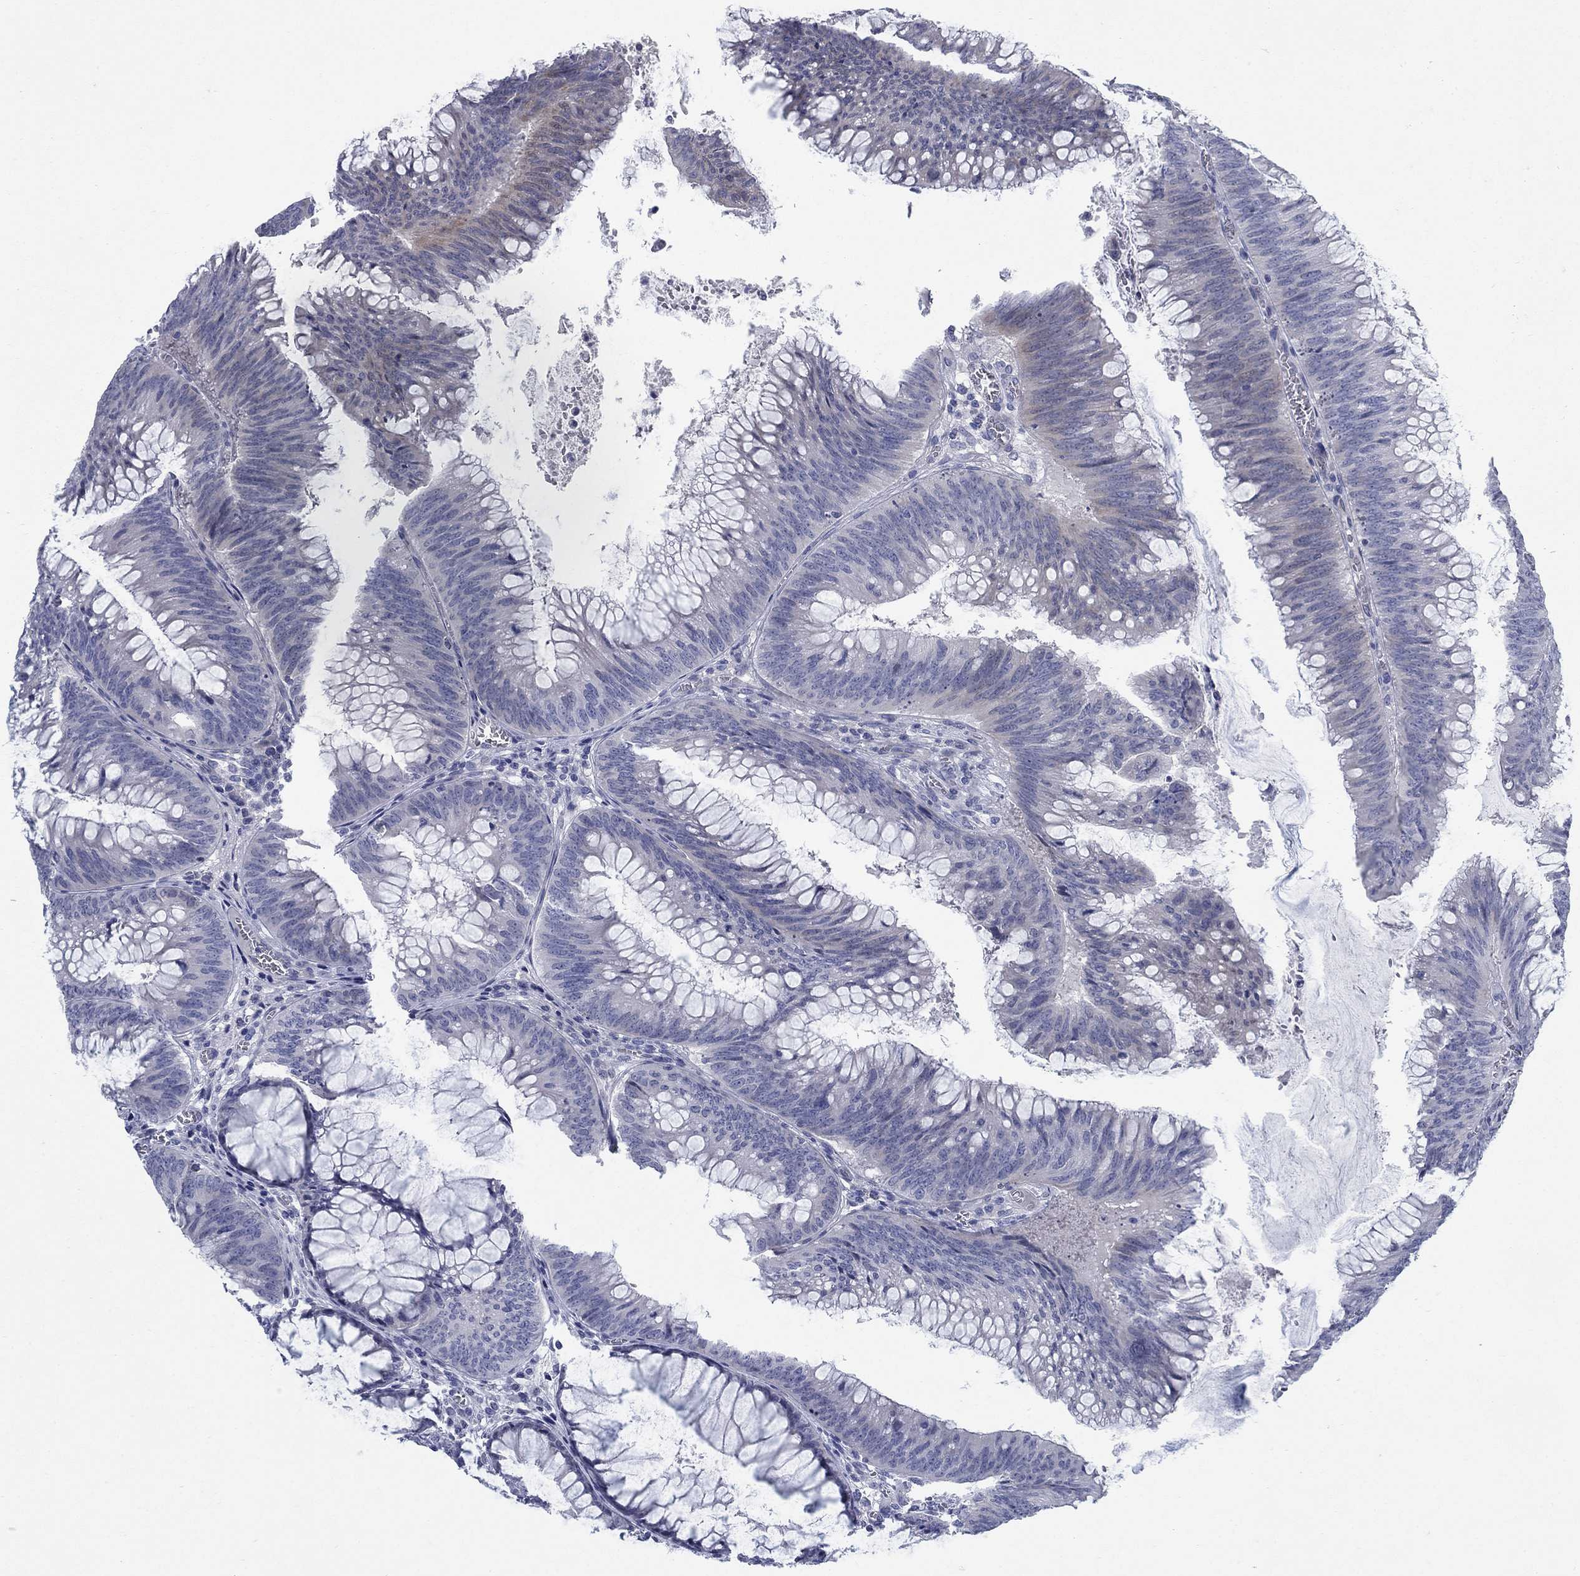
{"staining": {"intensity": "negative", "quantity": "none", "location": "none"}, "tissue": "colorectal cancer", "cell_type": "Tumor cells", "image_type": "cancer", "snomed": [{"axis": "morphology", "description": "Adenocarcinoma, NOS"}, {"axis": "topography", "description": "Rectum"}], "caption": "High power microscopy histopathology image of an immunohistochemistry (IHC) photomicrograph of colorectal cancer (adenocarcinoma), revealing no significant staining in tumor cells.", "gene": "DNER", "patient": {"sex": "female", "age": 72}}